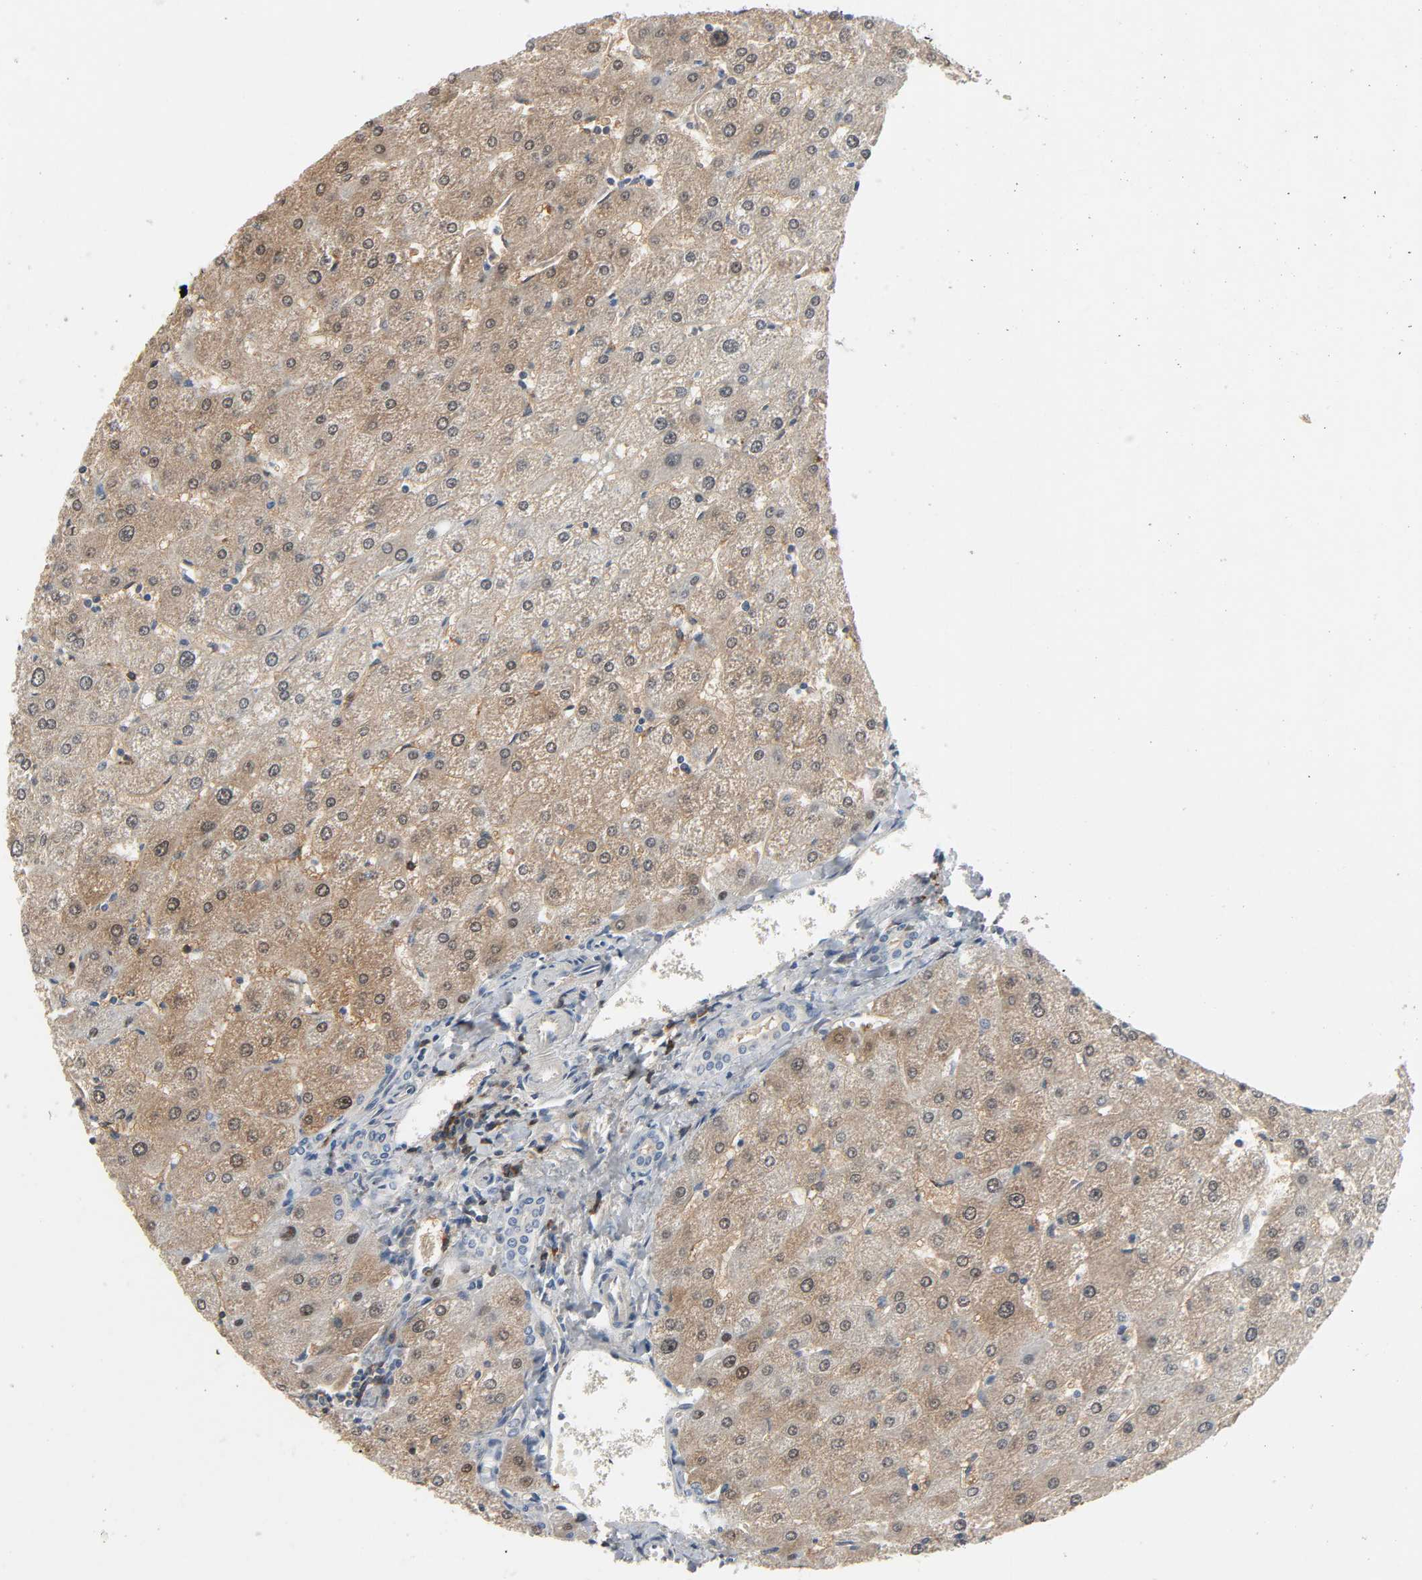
{"staining": {"intensity": "negative", "quantity": "none", "location": "none"}, "tissue": "liver", "cell_type": "Cholangiocytes", "image_type": "normal", "snomed": [{"axis": "morphology", "description": "Normal tissue, NOS"}, {"axis": "topography", "description": "Liver"}], "caption": "Micrograph shows no protein expression in cholangiocytes of unremarkable liver.", "gene": "CD4", "patient": {"sex": "male", "age": 67}}